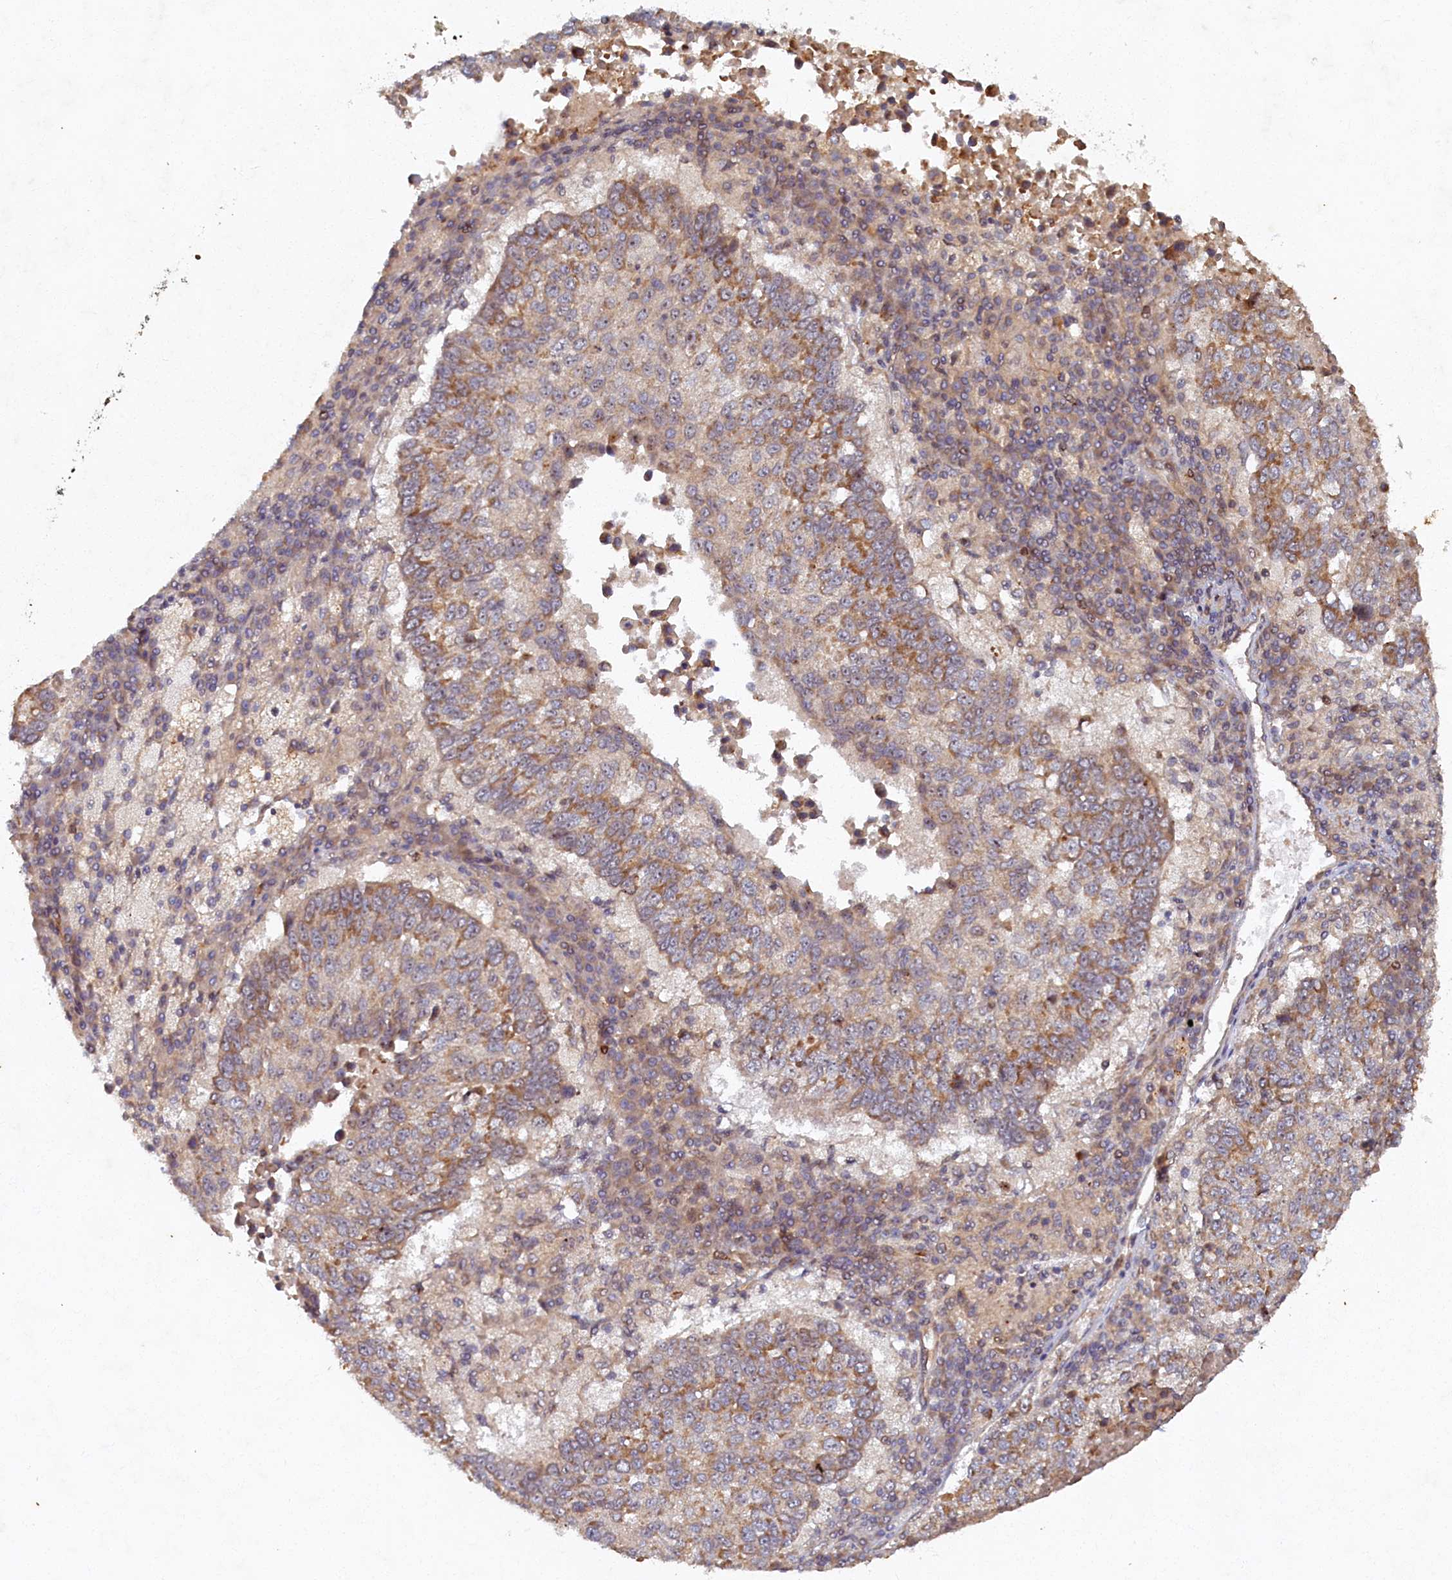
{"staining": {"intensity": "moderate", "quantity": "25%-75%", "location": "cytoplasmic/membranous"}, "tissue": "lung cancer", "cell_type": "Tumor cells", "image_type": "cancer", "snomed": [{"axis": "morphology", "description": "Squamous cell carcinoma, NOS"}, {"axis": "topography", "description": "Lung"}], "caption": "Lung cancer tissue demonstrates moderate cytoplasmic/membranous positivity in approximately 25%-75% of tumor cells, visualized by immunohistochemistry.", "gene": "CEP20", "patient": {"sex": "male", "age": 73}}